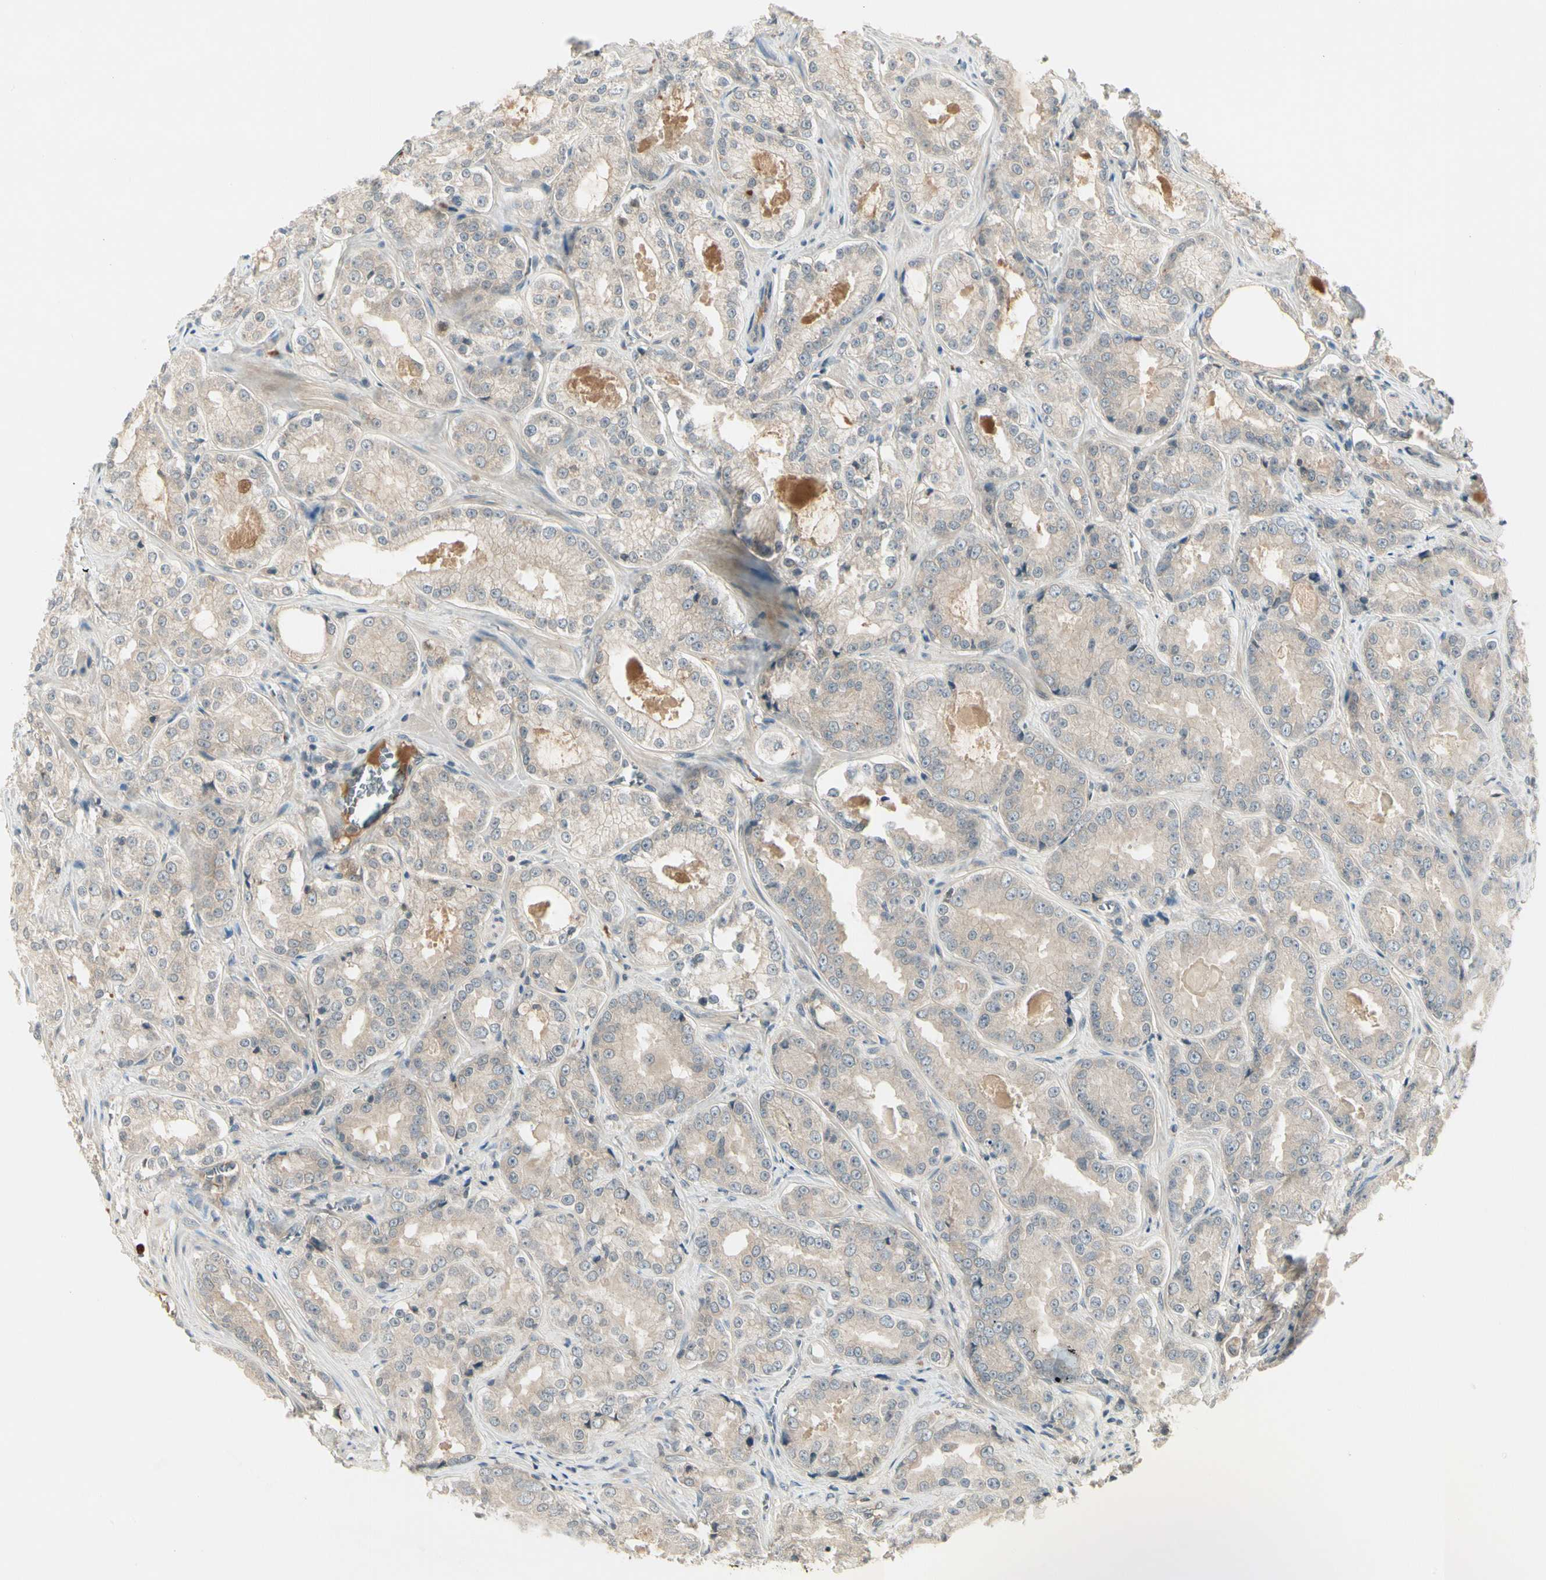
{"staining": {"intensity": "weak", "quantity": "25%-75%", "location": "cytoplasmic/membranous"}, "tissue": "prostate cancer", "cell_type": "Tumor cells", "image_type": "cancer", "snomed": [{"axis": "morphology", "description": "Adenocarcinoma, High grade"}, {"axis": "topography", "description": "Prostate"}], "caption": "A brown stain highlights weak cytoplasmic/membranous staining of a protein in prostate adenocarcinoma (high-grade) tumor cells.", "gene": "CCL4", "patient": {"sex": "male", "age": 73}}